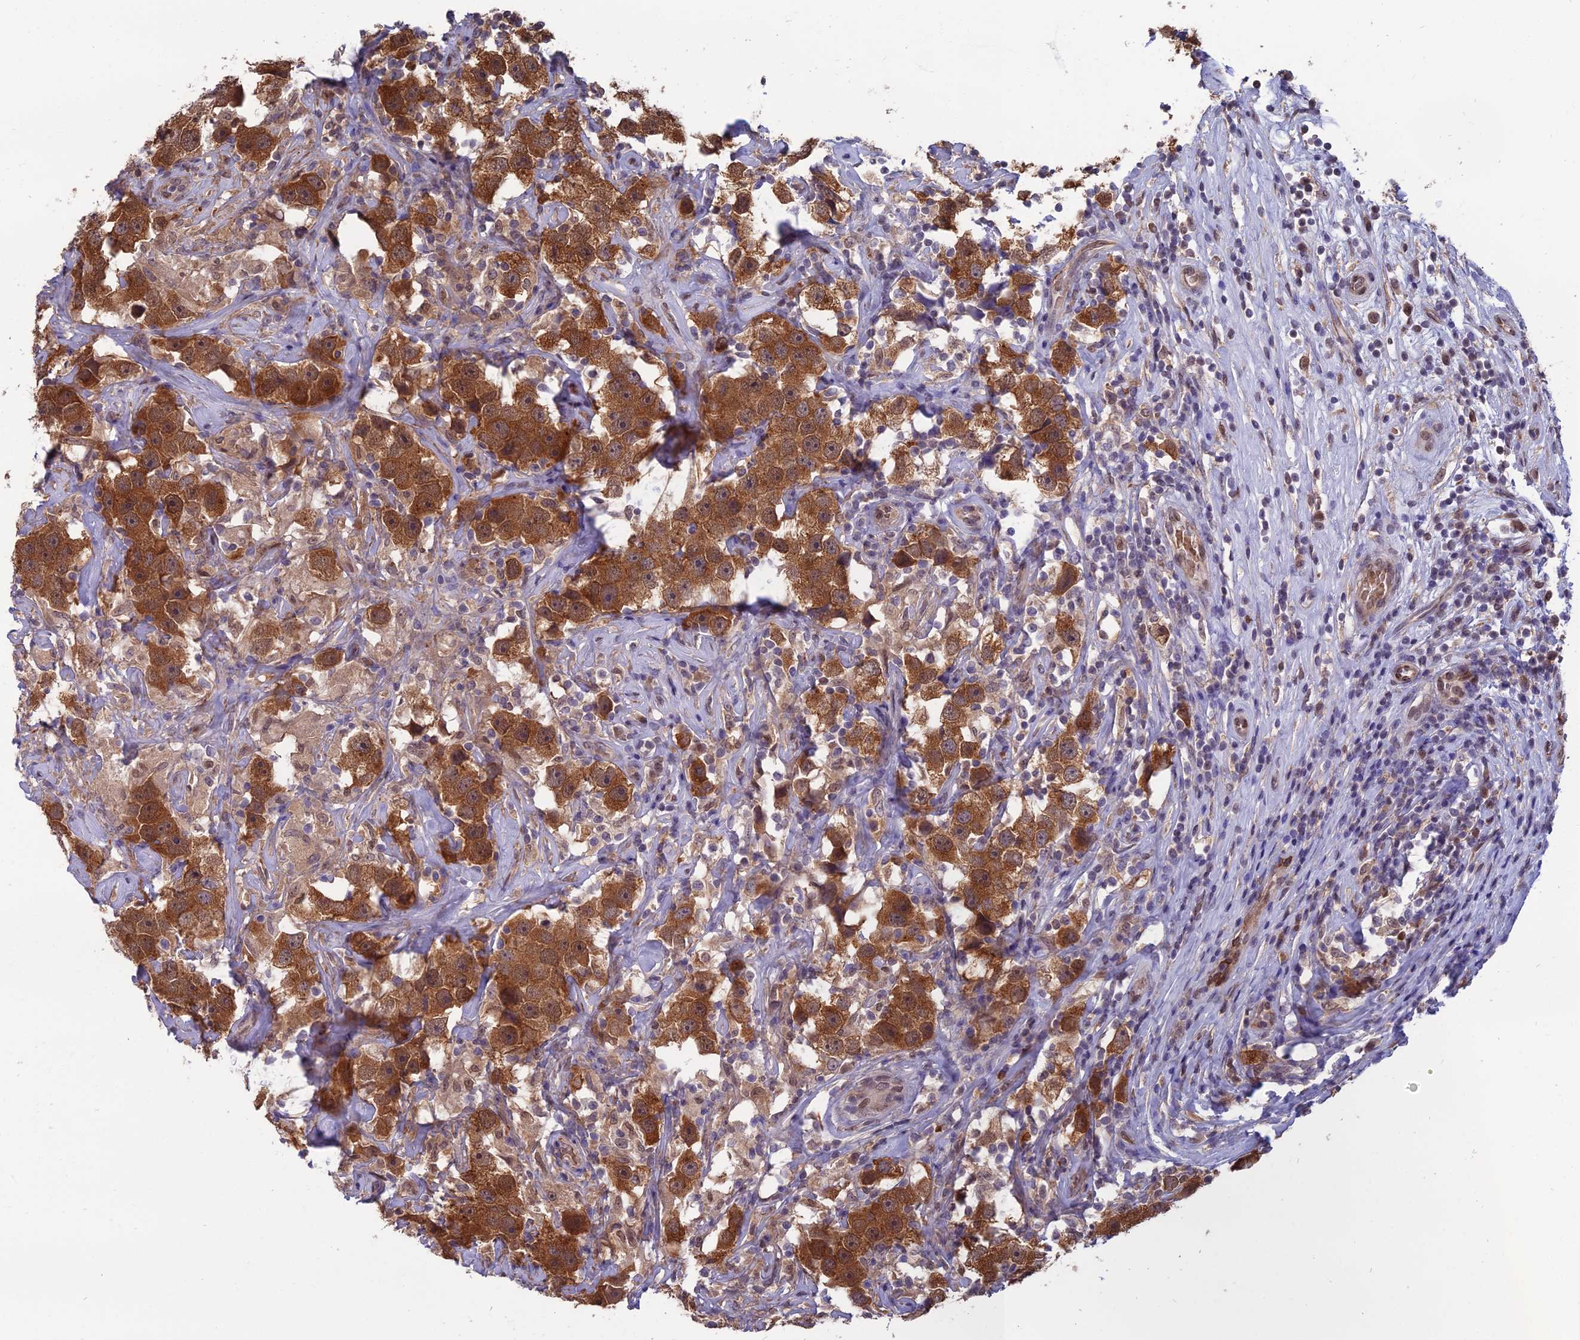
{"staining": {"intensity": "moderate", "quantity": ">75%", "location": "cytoplasmic/membranous,nuclear"}, "tissue": "testis cancer", "cell_type": "Tumor cells", "image_type": "cancer", "snomed": [{"axis": "morphology", "description": "Seminoma, NOS"}, {"axis": "topography", "description": "Testis"}], "caption": "Protein expression by immunohistochemistry displays moderate cytoplasmic/membranous and nuclear expression in approximately >75% of tumor cells in seminoma (testis).", "gene": "NR4A3", "patient": {"sex": "male", "age": 49}}